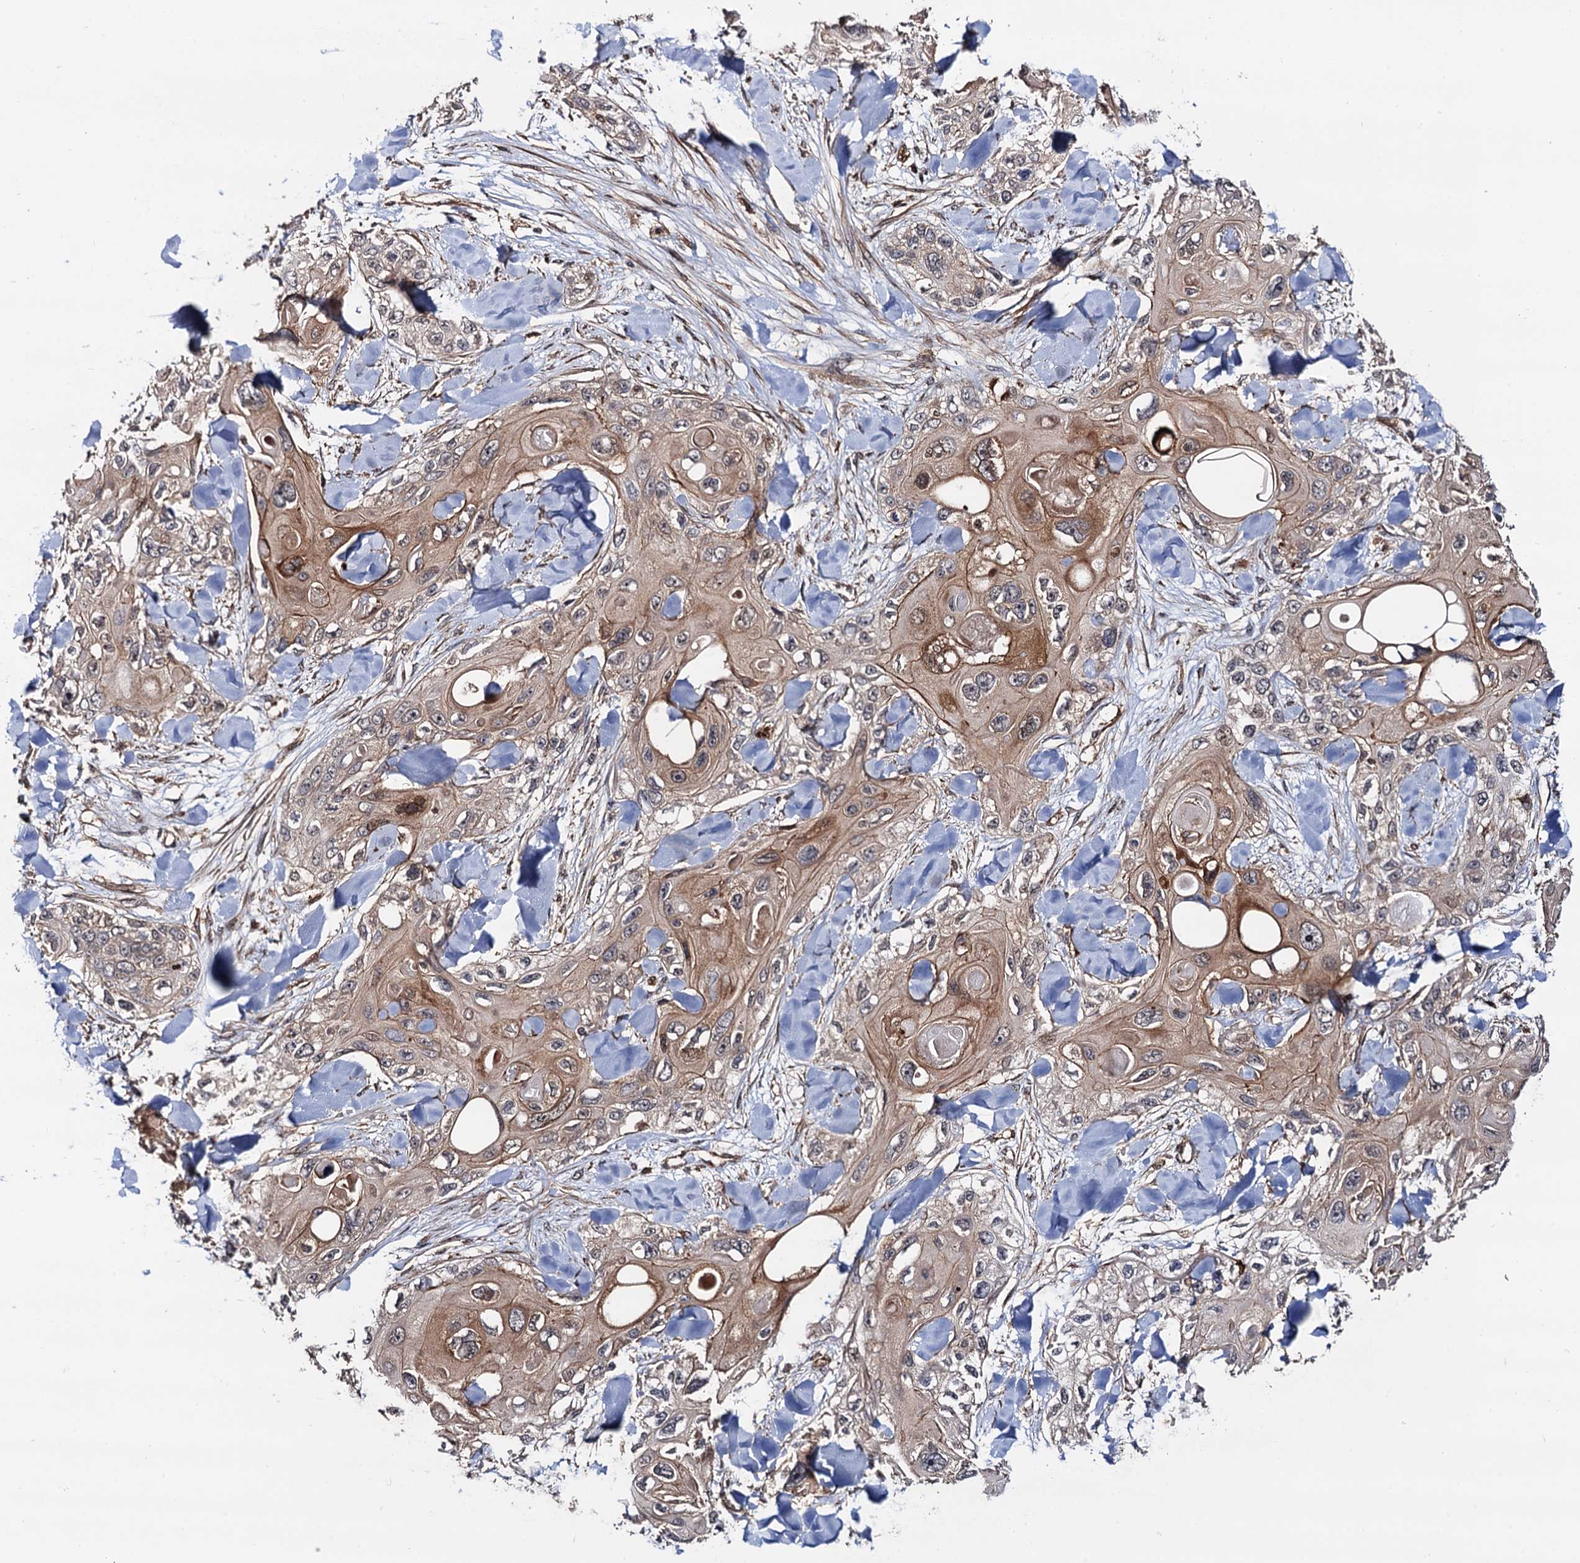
{"staining": {"intensity": "moderate", "quantity": ">75%", "location": "cytoplasmic/membranous"}, "tissue": "skin cancer", "cell_type": "Tumor cells", "image_type": "cancer", "snomed": [{"axis": "morphology", "description": "Normal tissue, NOS"}, {"axis": "morphology", "description": "Squamous cell carcinoma, NOS"}, {"axis": "topography", "description": "Skin"}], "caption": "An IHC micrograph of neoplastic tissue is shown. Protein staining in brown shows moderate cytoplasmic/membranous positivity in squamous cell carcinoma (skin) within tumor cells. The protein is shown in brown color, while the nuclei are stained blue.", "gene": "BORA", "patient": {"sex": "male", "age": 72}}